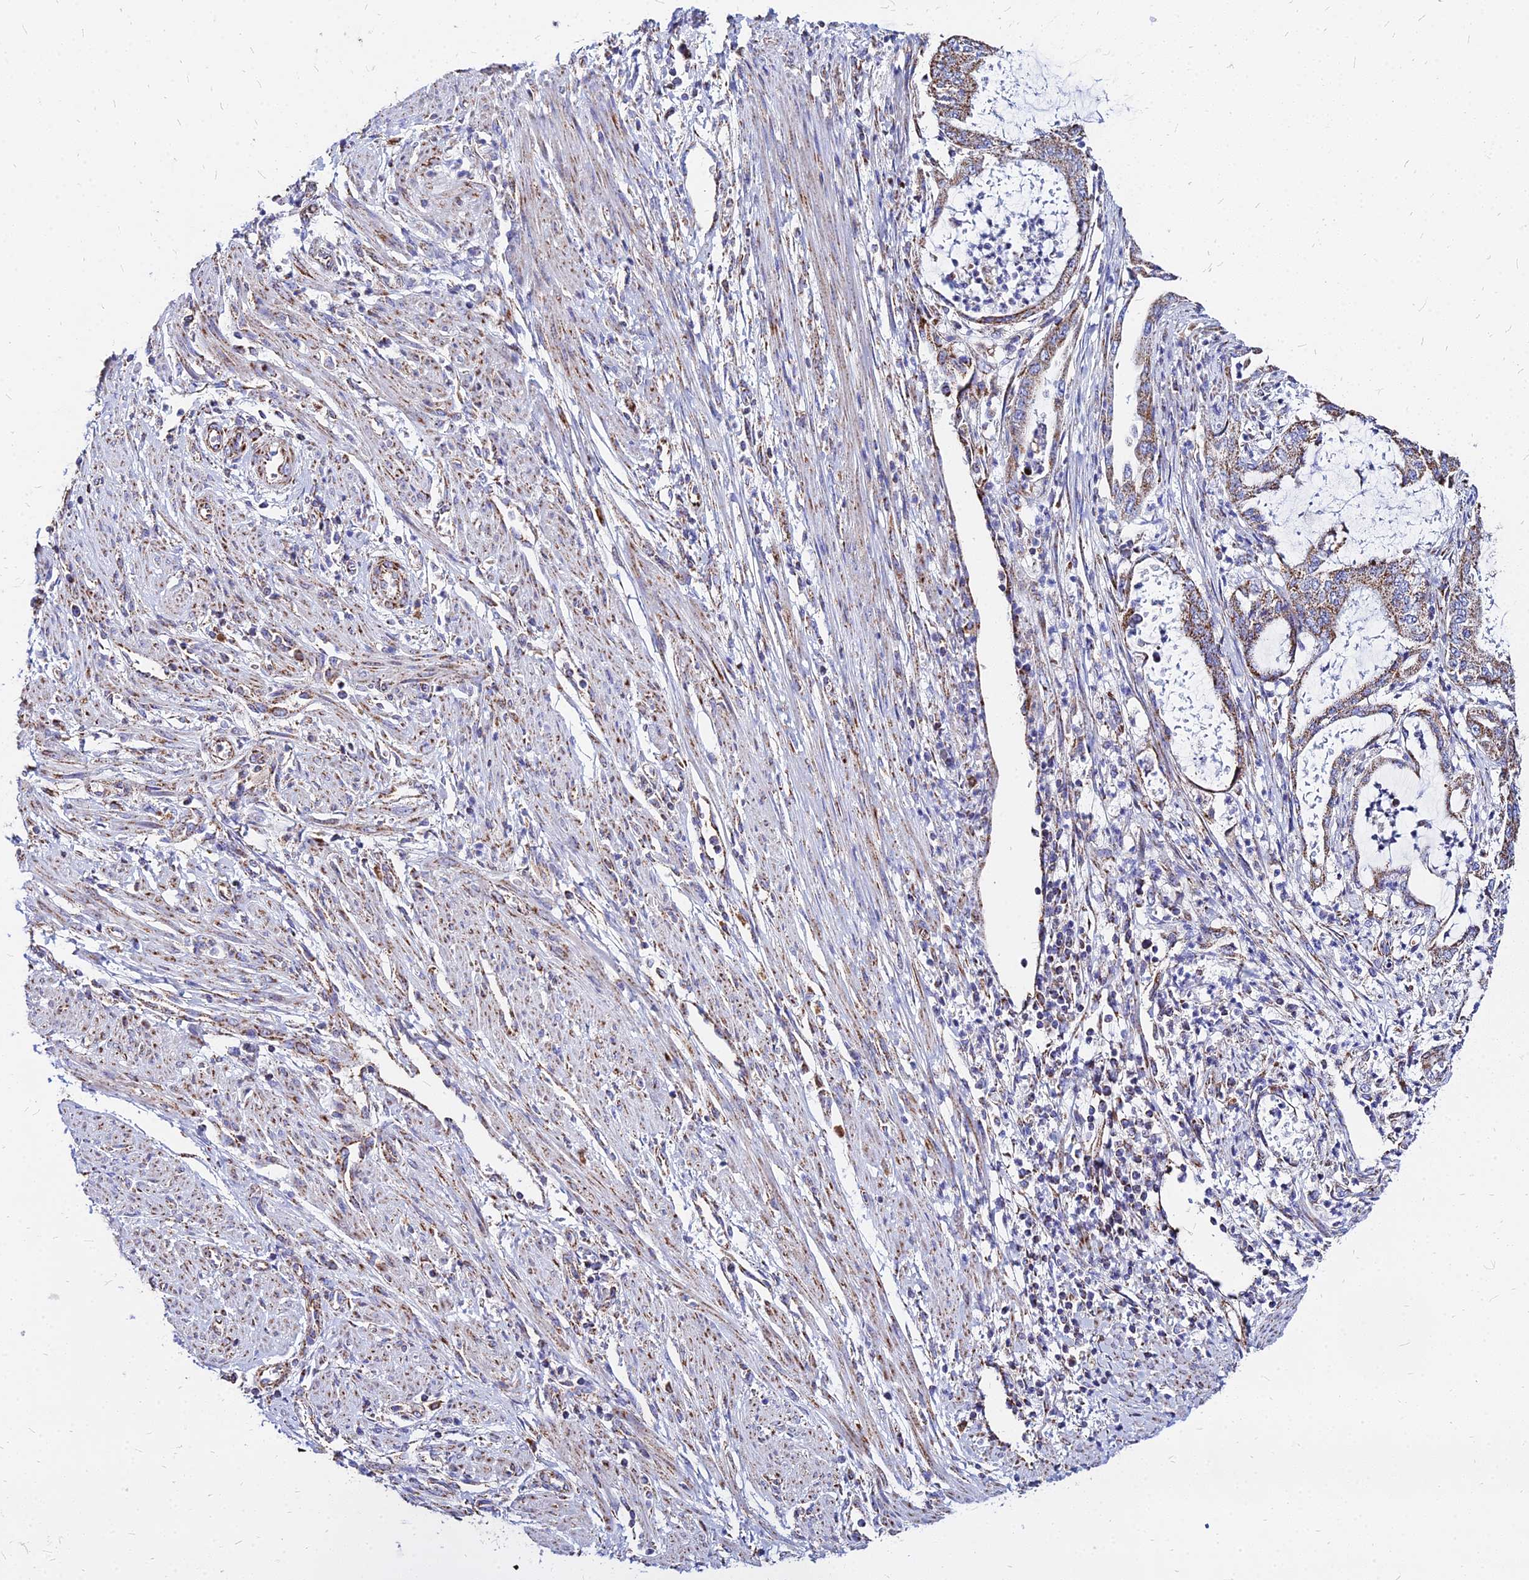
{"staining": {"intensity": "moderate", "quantity": ">75%", "location": "cytoplasmic/membranous"}, "tissue": "endometrial cancer", "cell_type": "Tumor cells", "image_type": "cancer", "snomed": [{"axis": "morphology", "description": "Adenocarcinoma, NOS"}, {"axis": "topography", "description": "Endometrium"}], "caption": "Endometrial adenocarcinoma stained for a protein (brown) displays moderate cytoplasmic/membranous positive positivity in approximately >75% of tumor cells.", "gene": "DLD", "patient": {"sex": "female", "age": 51}}